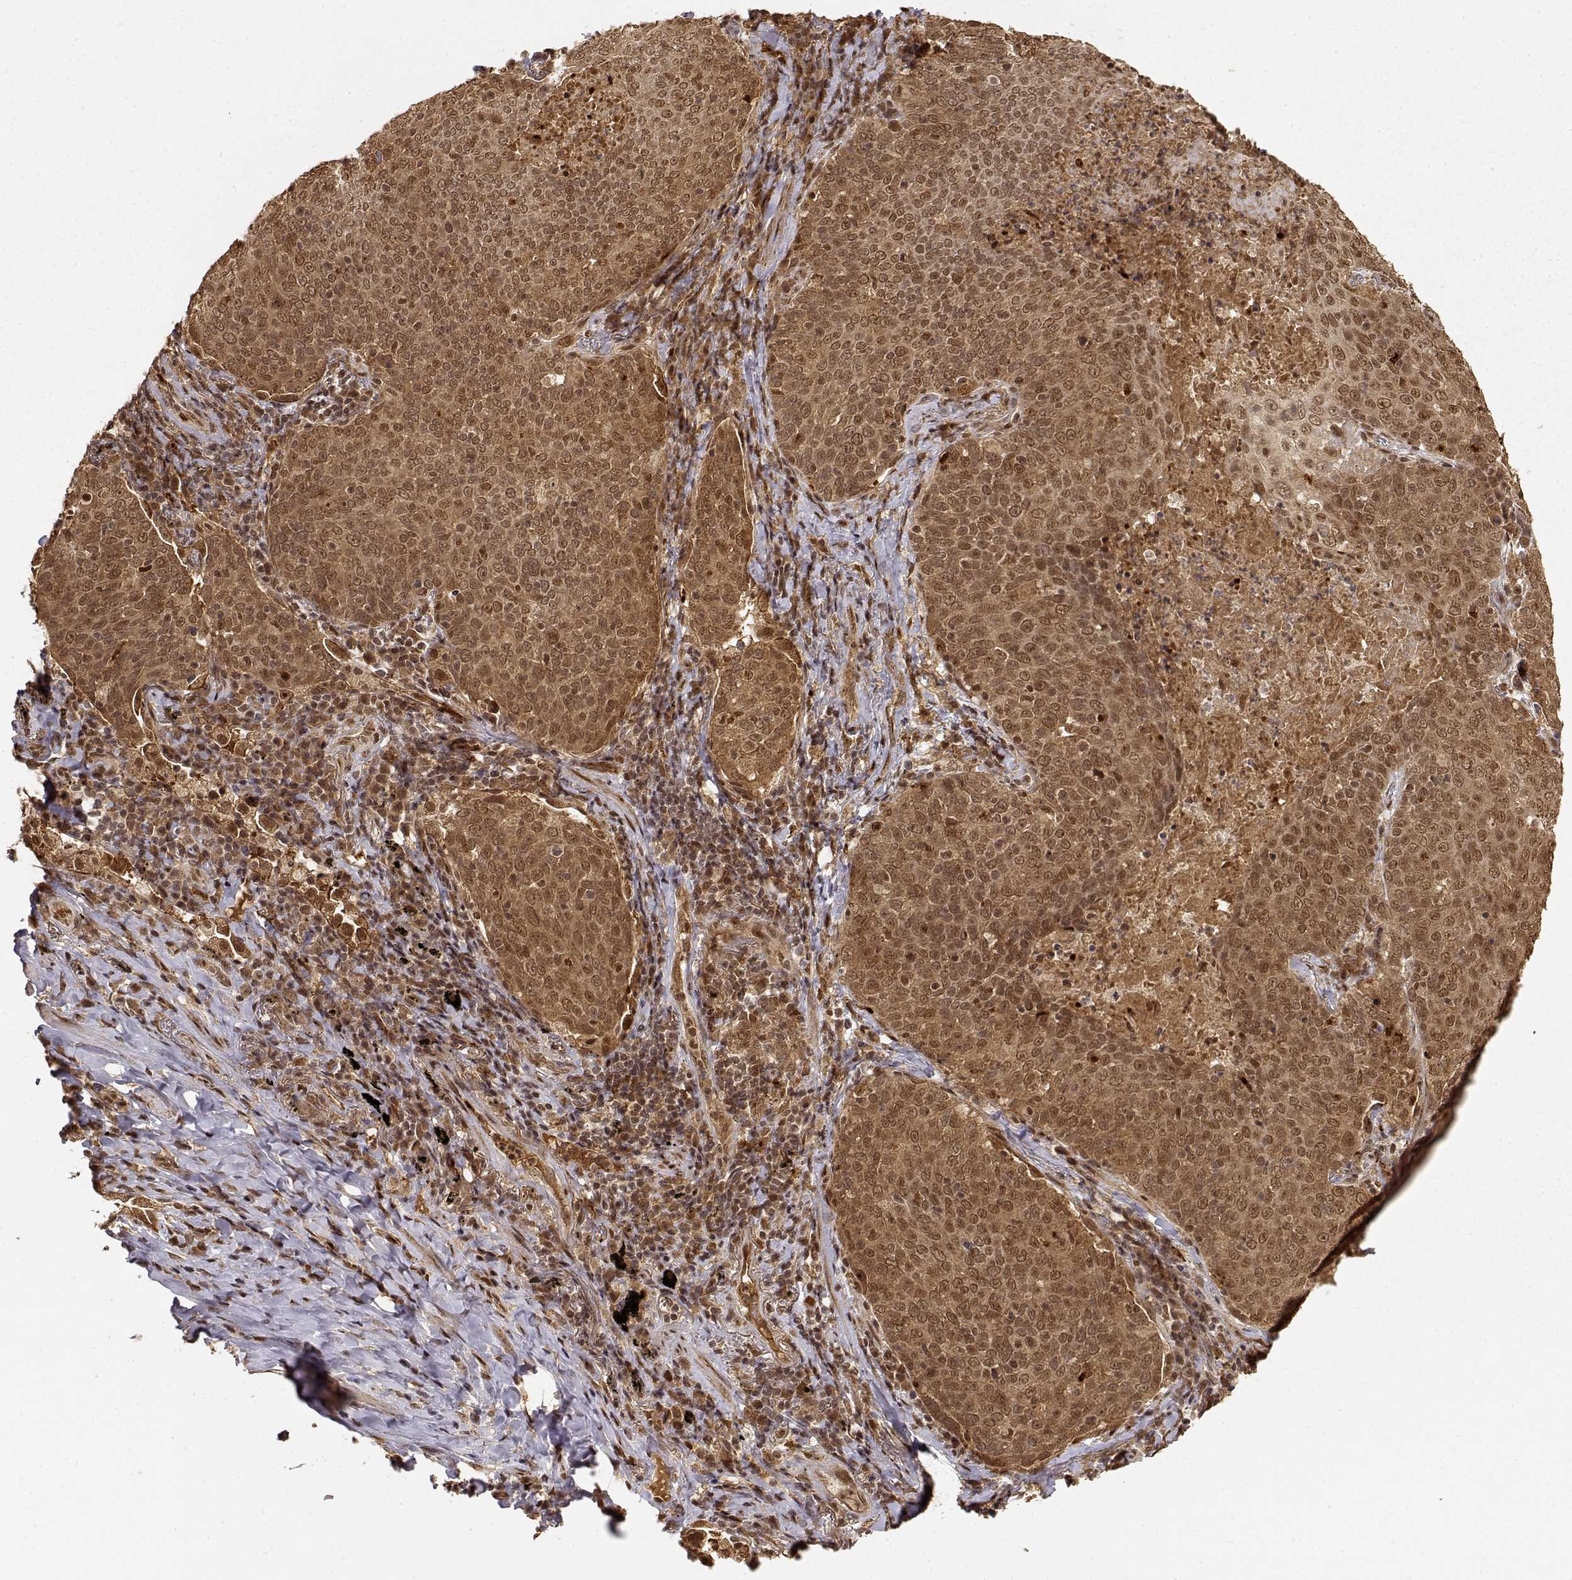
{"staining": {"intensity": "moderate", "quantity": ">75%", "location": "cytoplasmic/membranous,nuclear"}, "tissue": "lung cancer", "cell_type": "Tumor cells", "image_type": "cancer", "snomed": [{"axis": "morphology", "description": "Squamous cell carcinoma, NOS"}, {"axis": "topography", "description": "Lung"}], "caption": "Squamous cell carcinoma (lung) stained with a brown dye reveals moderate cytoplasmic/membranous and nuclear positive positivity in about >75% of tumor cells.", "gene": "MAEA", "patient": {"sex": "male", "age": 82}}